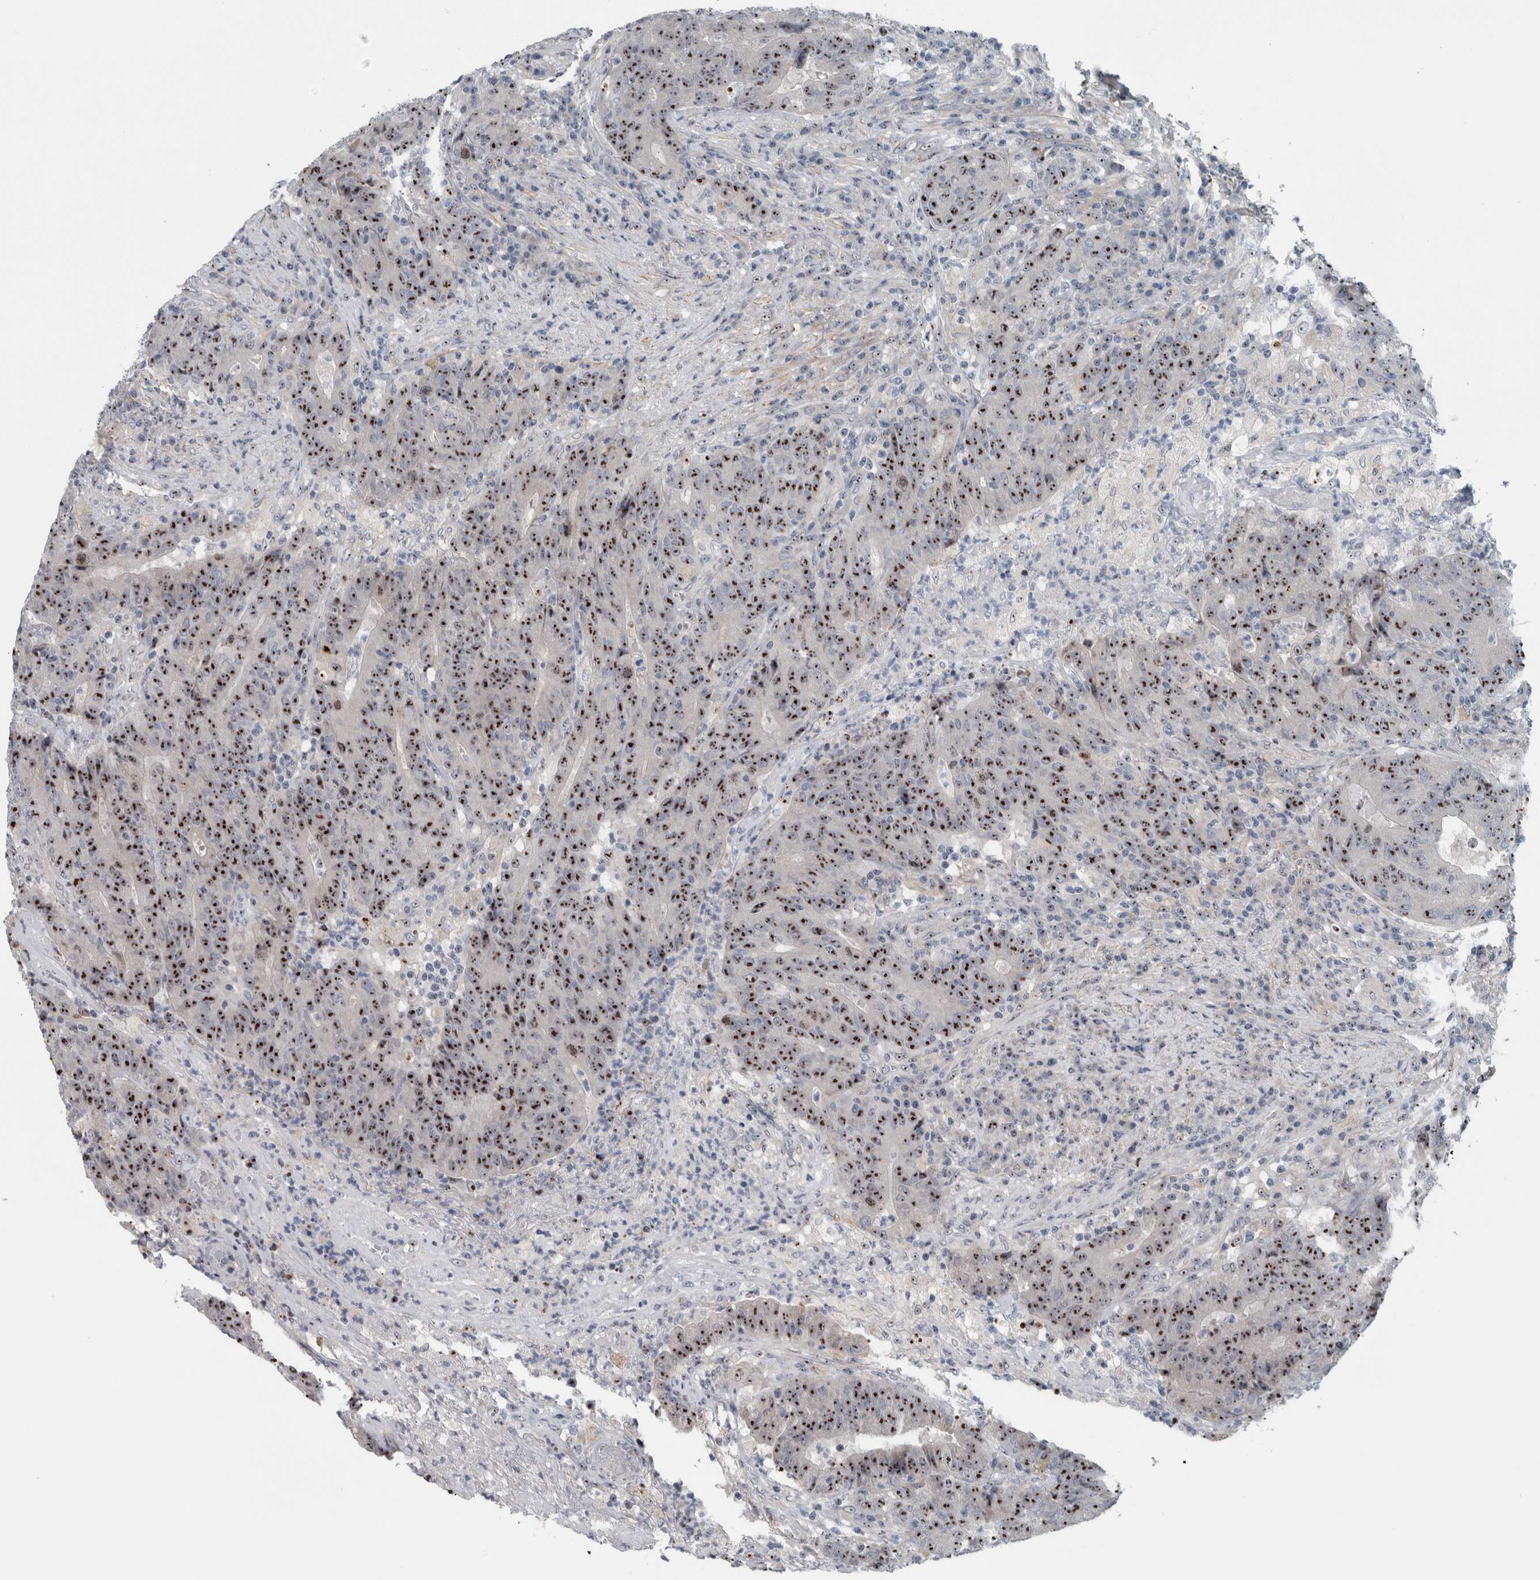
{"staining": {"intensity": "strong", "quantity": ">75%", "location": "nuclear"}, "tissue": "colorectal cancer", "cell_type": "Tumor cells", "image_type": "cancer", "snomed": [{"axis": "morphology", "description": "Normal tissue, NOS"}, {"axis": "morphology", "description": "Adenocarcinoma, NOS"}, {"axis": "topography", "description": "Colon"}], "caption": "Adenocarcinoma (colorectal) stained with DAB immunohistochemistry (IHC) demonstrates high levels of strong nuclear staining in about >75% of tumor cells.", "gene": "UTP6", "patient": {"sex": "female", "age": 75}}